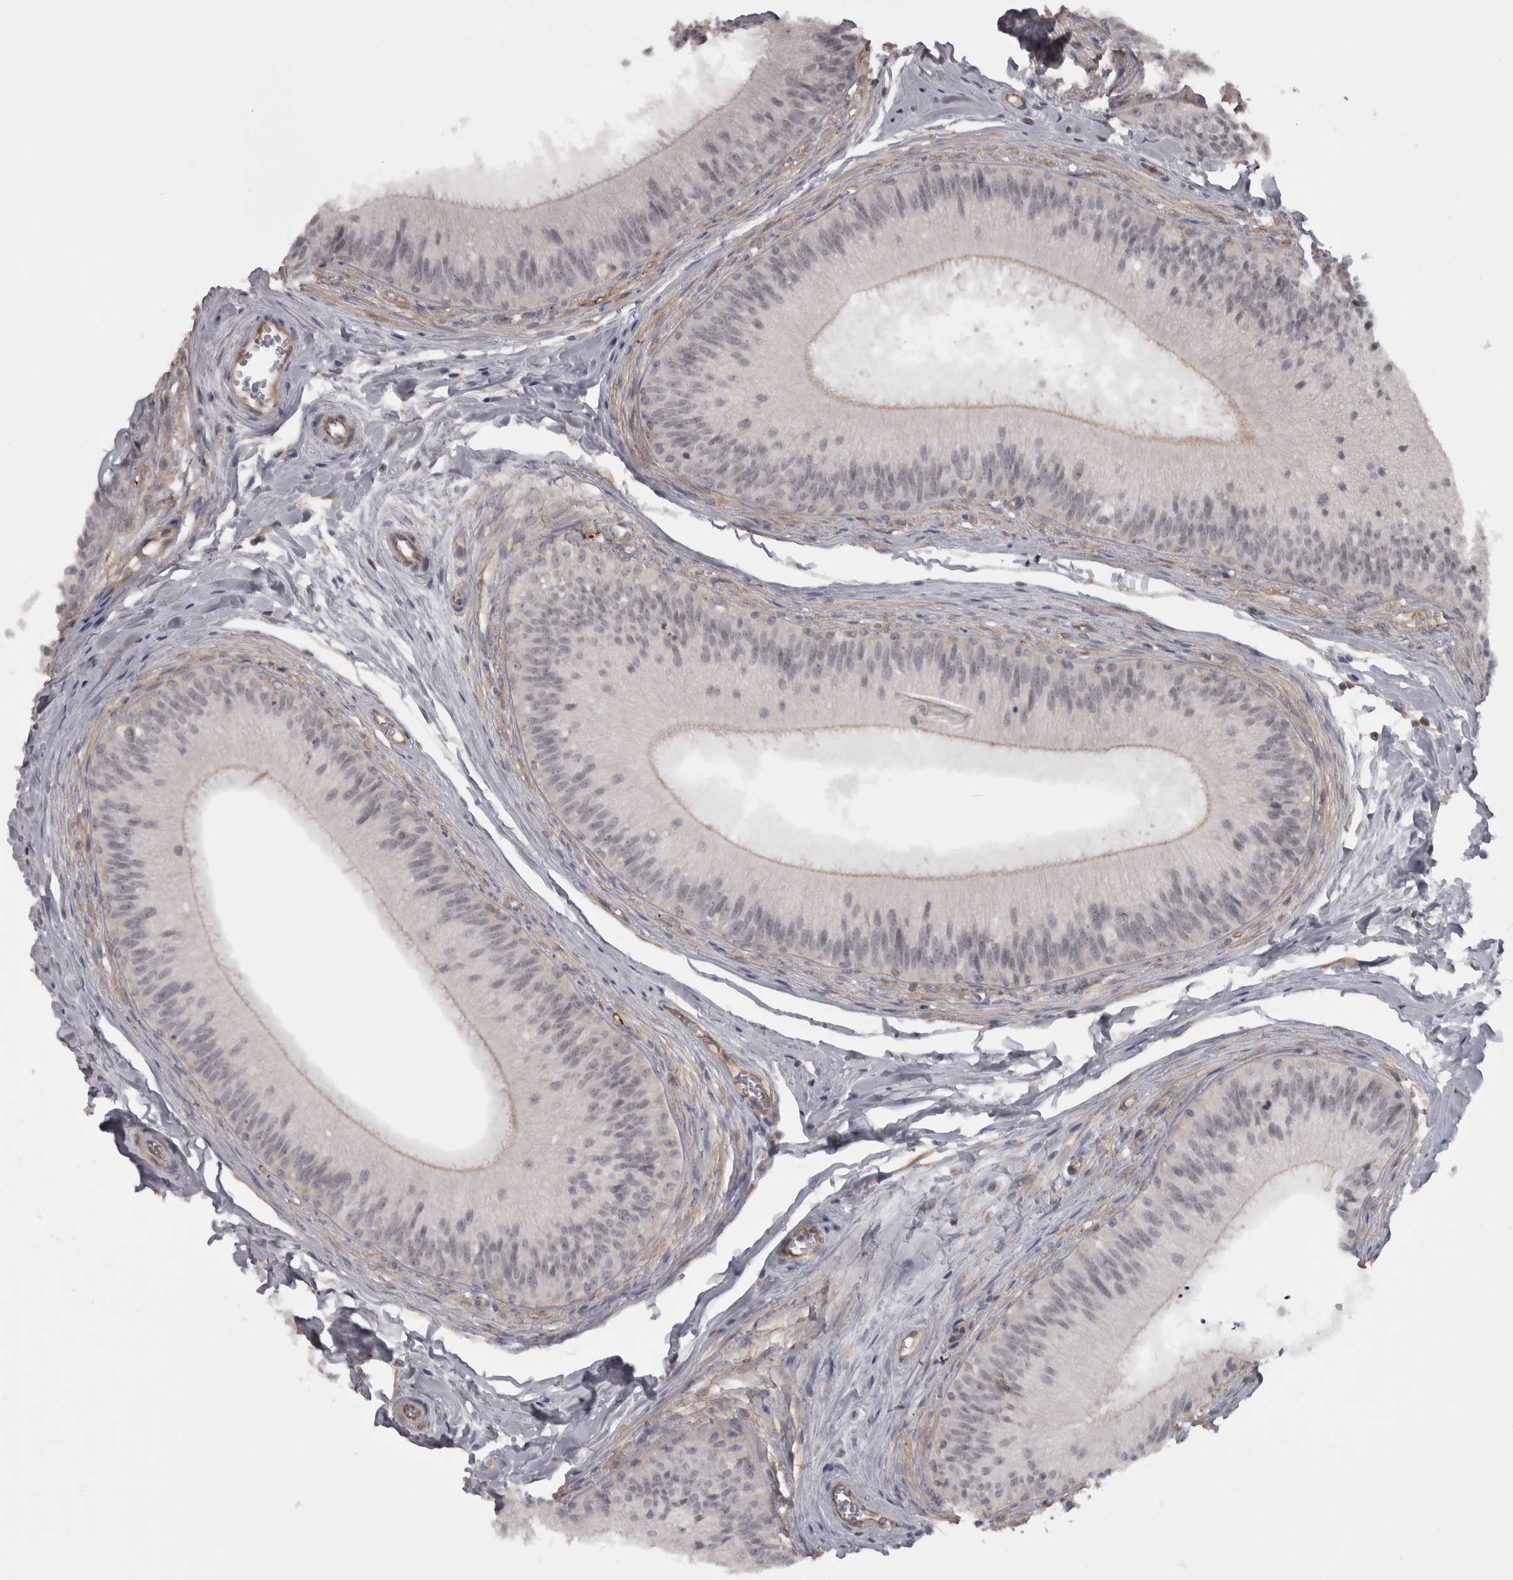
{"staining": {"intensity": "moderate", "quantity": "25%-75%", "location": "cytoplasmic/membranous"}, "tissue": "epididymis", "cell_type": "Glandular cells", "image_type": "normal", "snomed": [{"axis": "morphology", "description": "Normal tissue, NOS"}, {"axis": "topography", "description": "Epididymis"}], "caption": "Moderate cytoplasmic/membranous protein positivity is present in approximately 25%-75% of glandular cells in epididymis. Immunohistochemistry stains the protein of interest in brown and the nuclei are stained blue.", "gene": "PPP1R12B", "patient": {"sex": "male", "age": 31}}